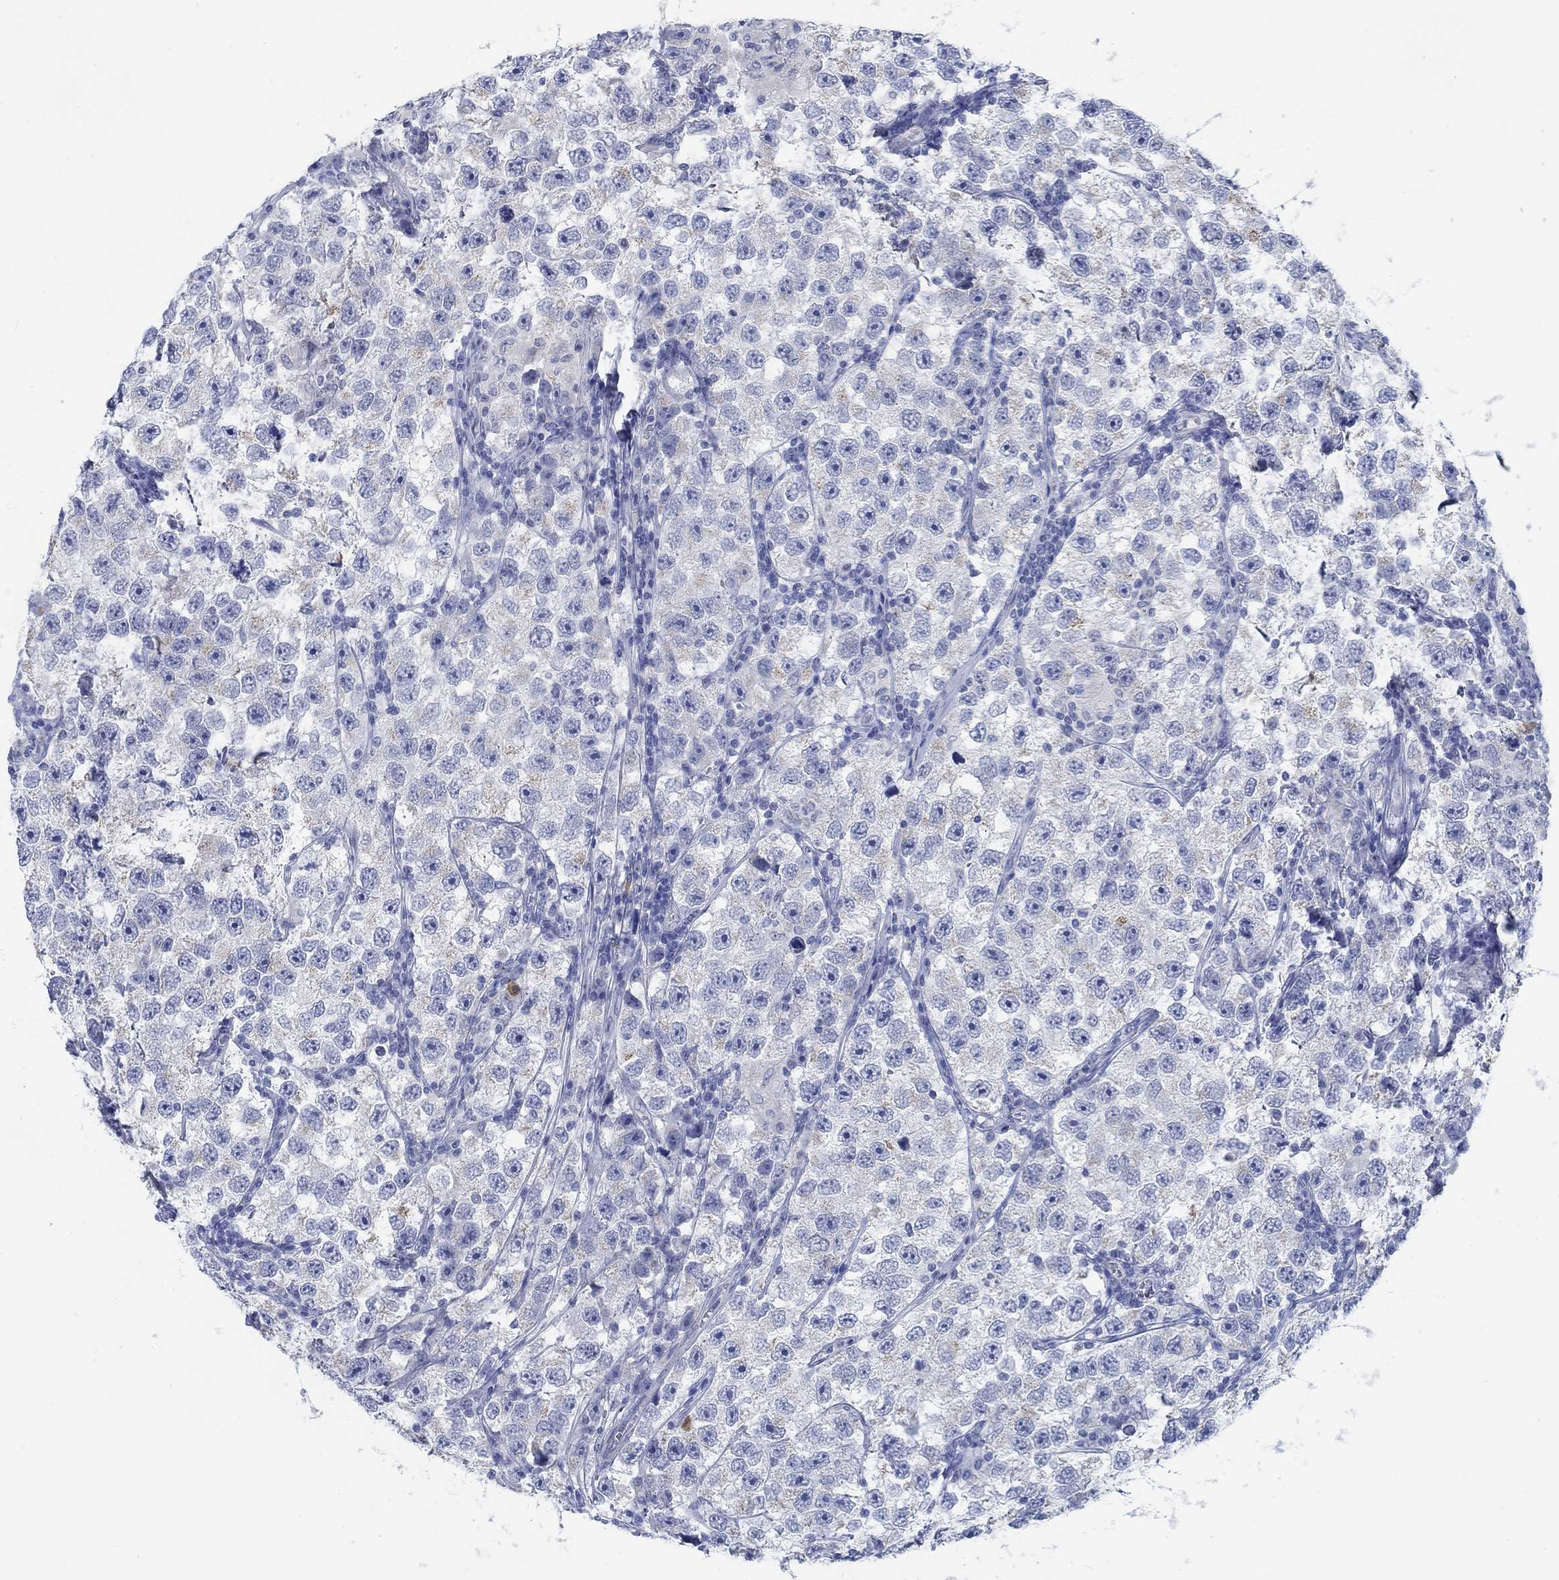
{"staining": {"intensity": "negative", "quantity": "none", "location": "none"}, "tissue": "testis cancer", "cell_type": "Tumor cells", "image_type": "cancer", "snomed": [{"axis": "morphology", "description": "Seminoma, NOS"}, {"axis": "topography", "description": "Testis"}], "caption": "Human testis seminoma stained for a protein using immunohistochemistry exhibits no staining in tumor cells.", "gene": "TEKT4", "patient": {"sex": "male", "age": 26}}